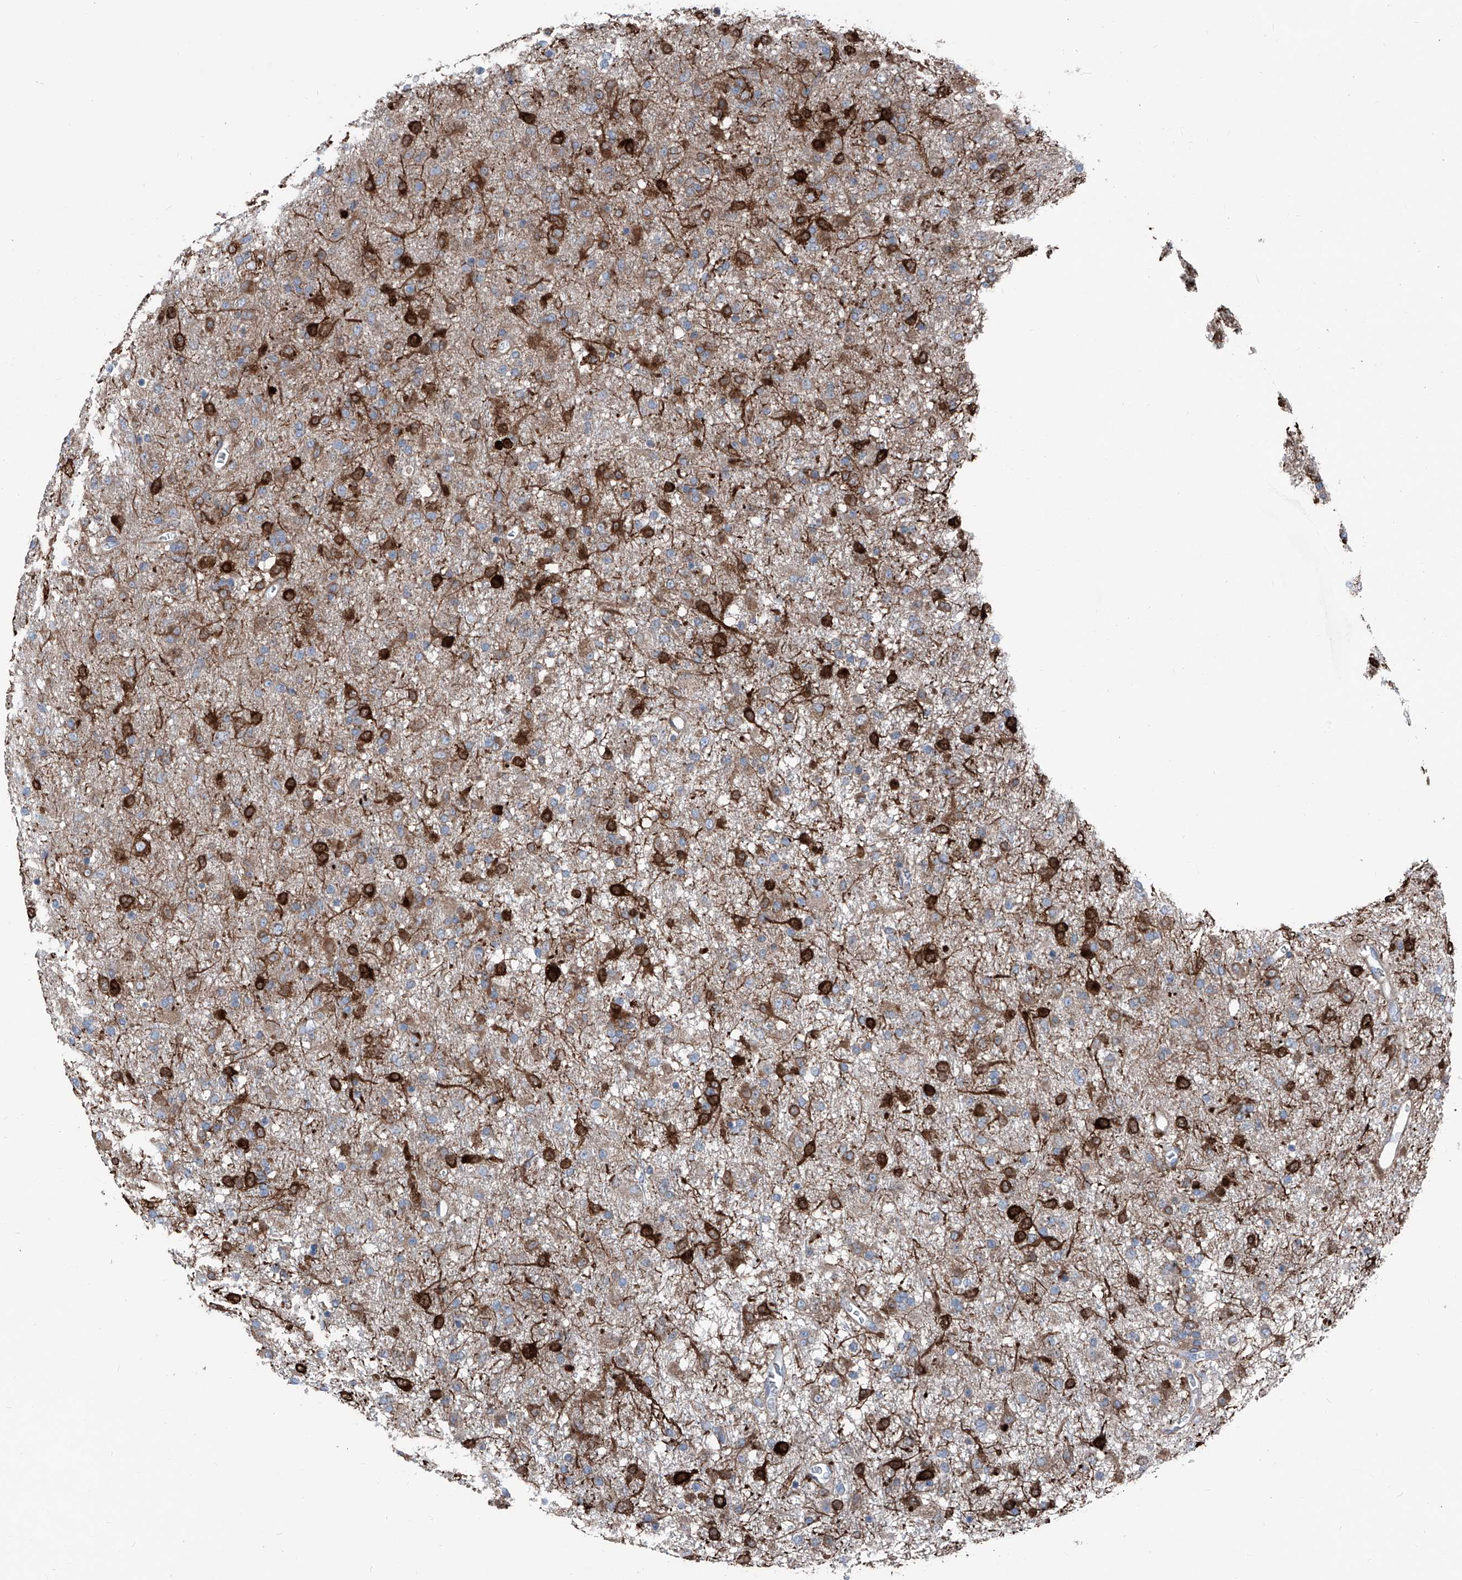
{"staining": {"intensity": "weak", "quantity": ">75%", "location": "cytoplasmic/membranous"}, "tissue": "glioma", "cell_type": "Tumor cells", "image_type": "cancer", "snomed": [{"axis": "morphology", "description": "Glioma, malignant, Low grade"}, {"axis": "topography", "description": "Brain"}], "caption": "Tumor cells demonstrate low levels of weak cytoplasmic/membranous expression in approximately >75% of cells in low-grade glioma (malignant).", "gene": "GPAT3", "patient": {"sex": "male", "age": 65}}